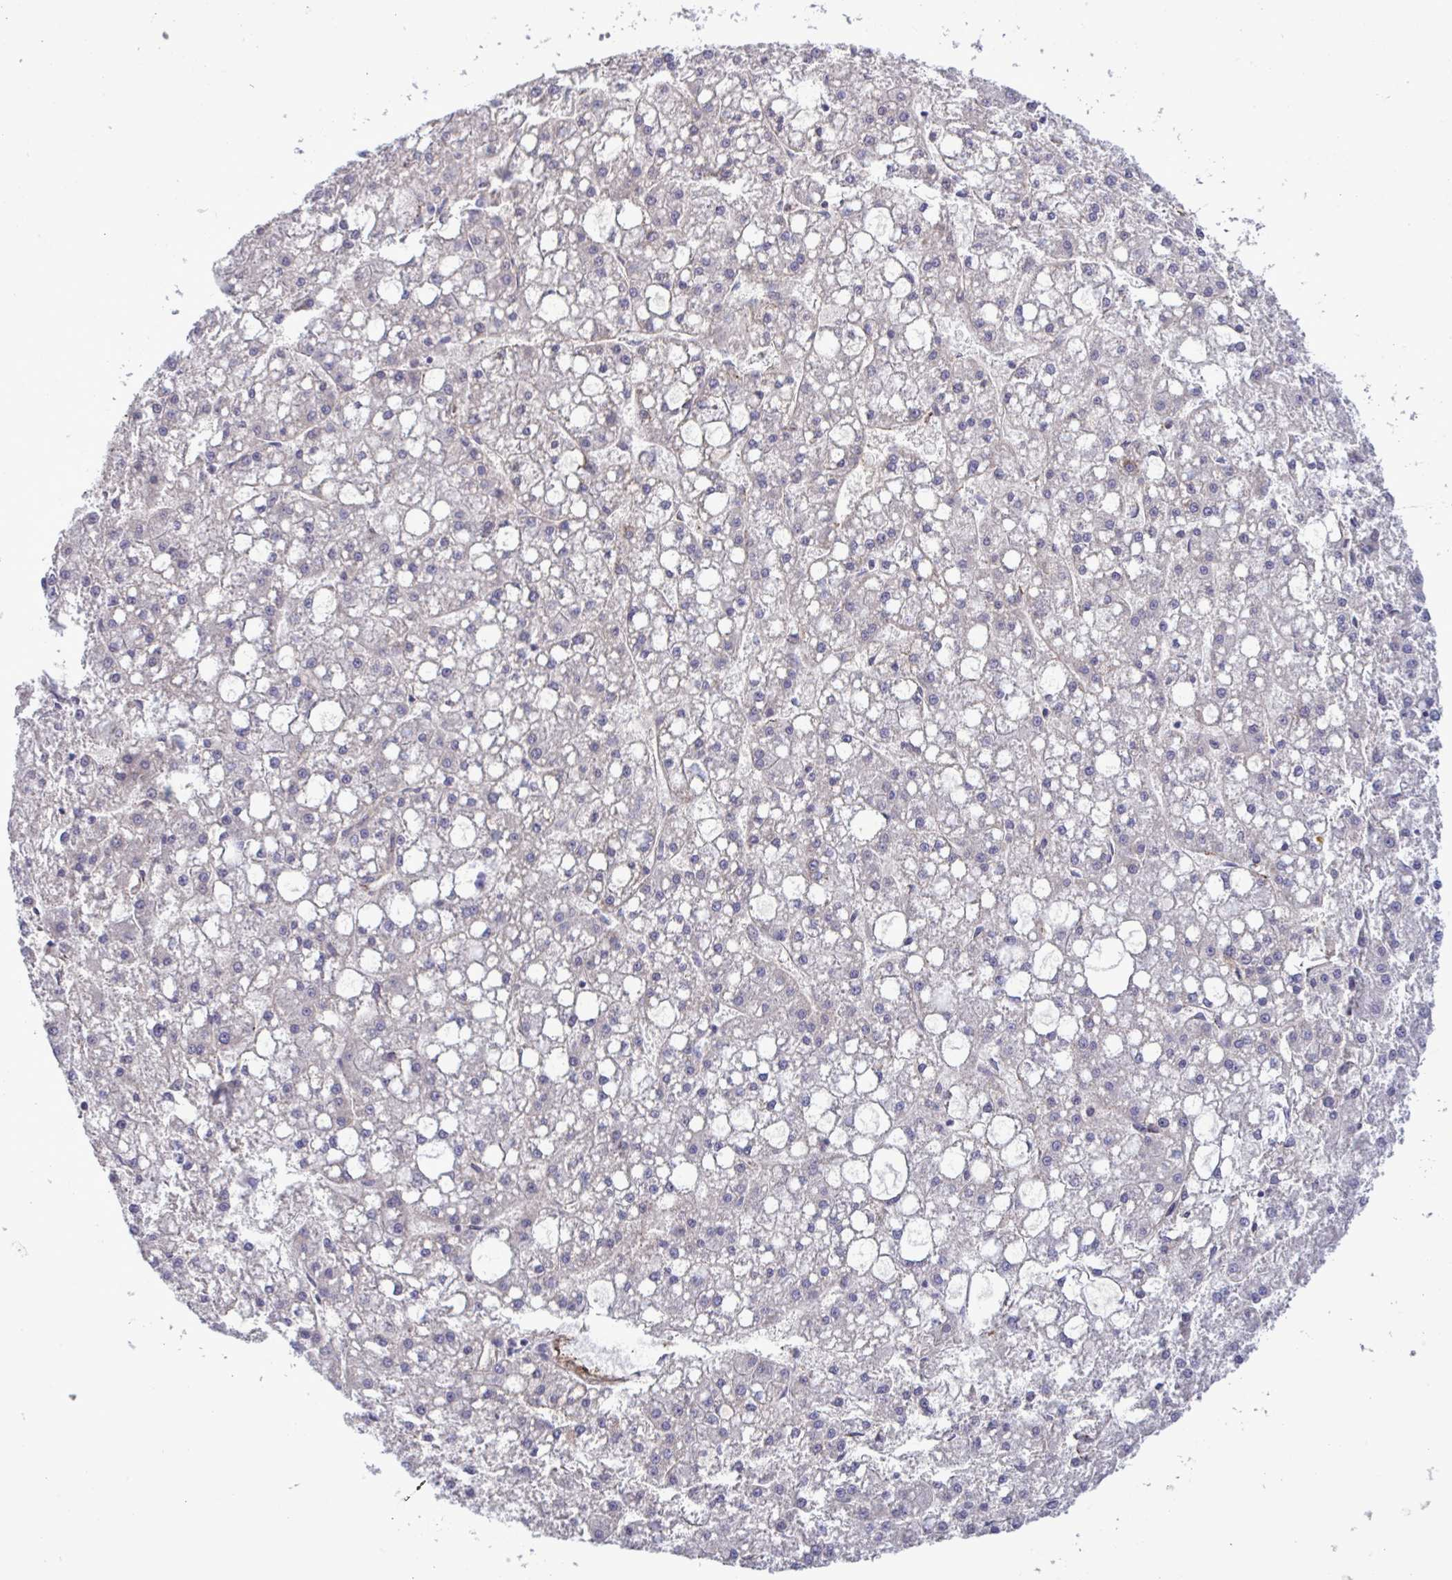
{"staining": {"intensity": "weak", "quantity": "<25%", "location": "cytoplasmic/membranous"}, "tissue": "liver cancer", "cell_type": "Tumor cells", "image_type": "cancer", "snomed": [{"axis": "morphology", "description": "Carcinoma, Hepatocellular, NOS"}, {"axis": "topography", "description": "Liver"}], "caption": "Liver cancer was stained to show a protein in brown. There is no significant expression in tumor cells.", "gene": "CD101", "patient": {"sex": "male", "age": 67}}